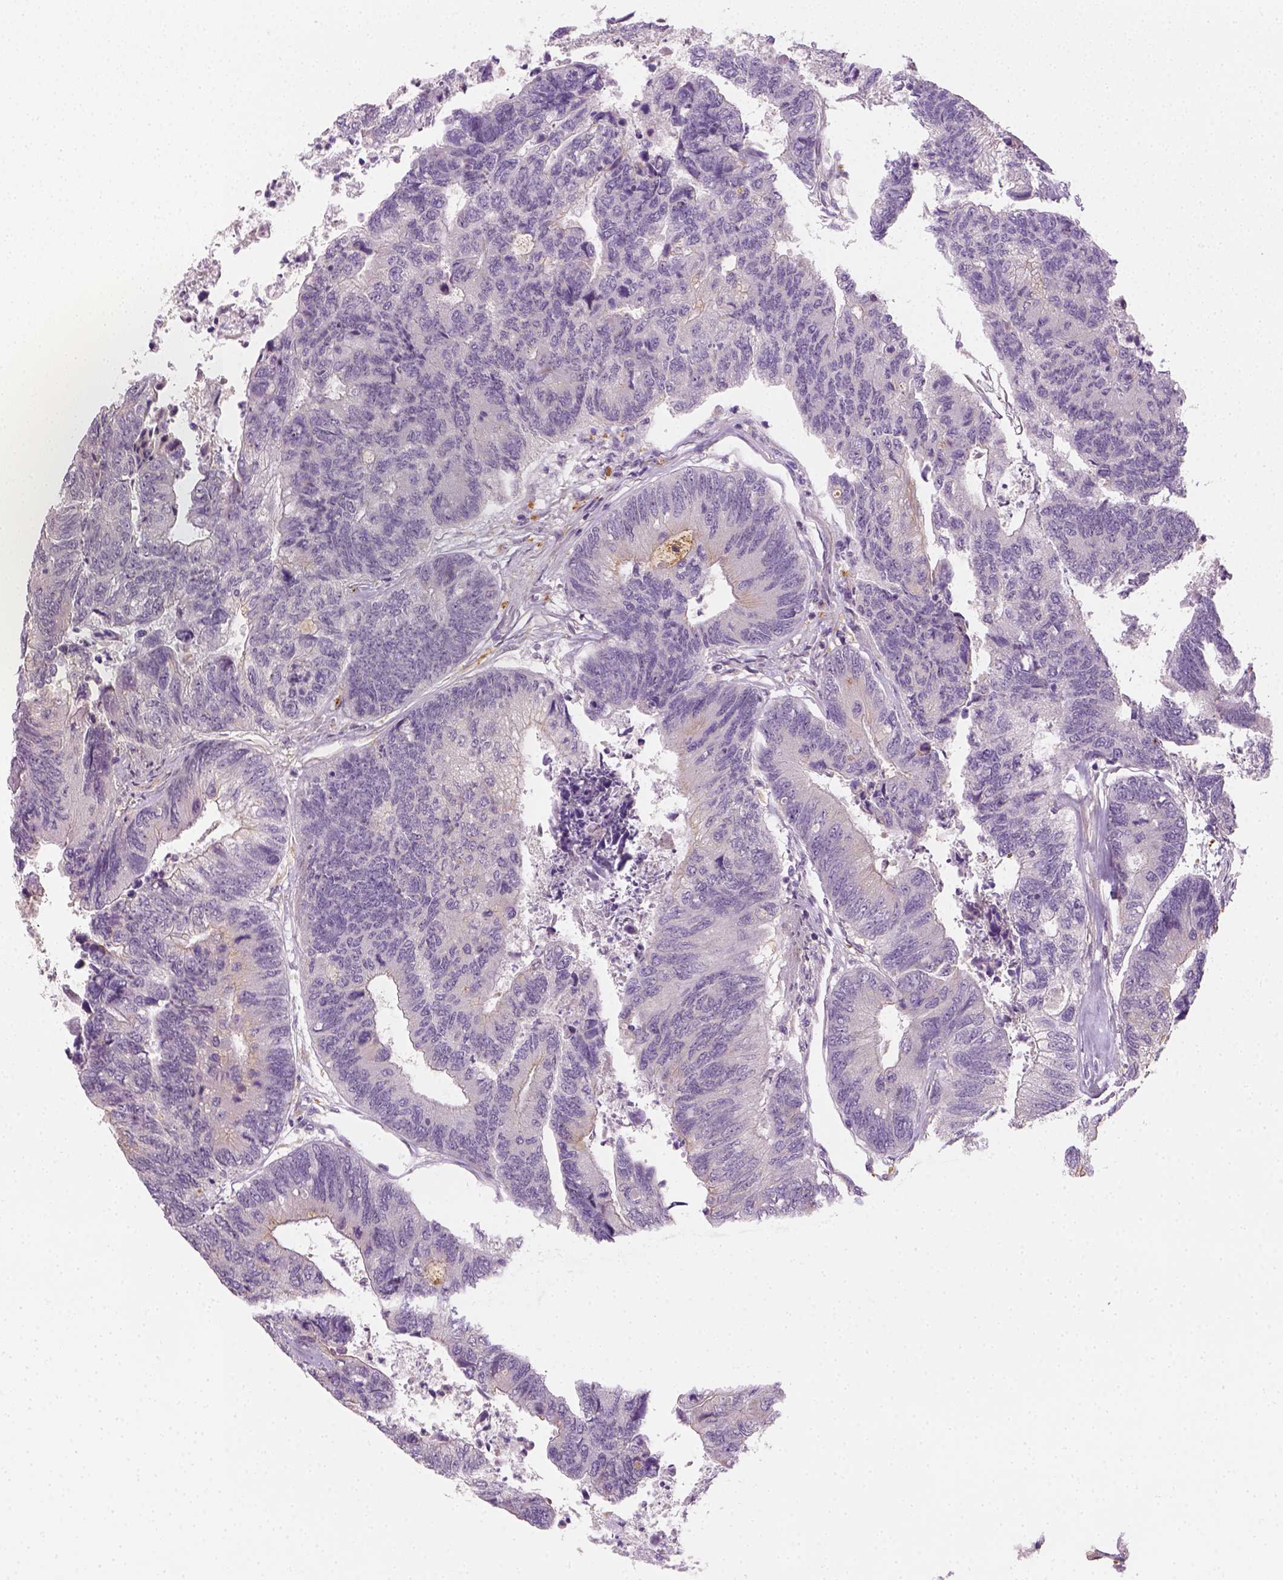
{"staining": {"intensity": "negative", "quantity": "none", "location": "none"}, "tissue": "colorectal cancer", "cell_type": "Tumor cells", "image_type": "cancer", "snomed": [{"axis": "morphology", "description": "Adenocarcinoma, NOS"}, {"axis": "topography", "description": "Colon"}], "caption": "Micrograph shows no significant protein positivity in tumor cells of colorectal adenocarcinoma.", "gene": "FAM163B", "patient": {"sex": "female", "age": 67}}